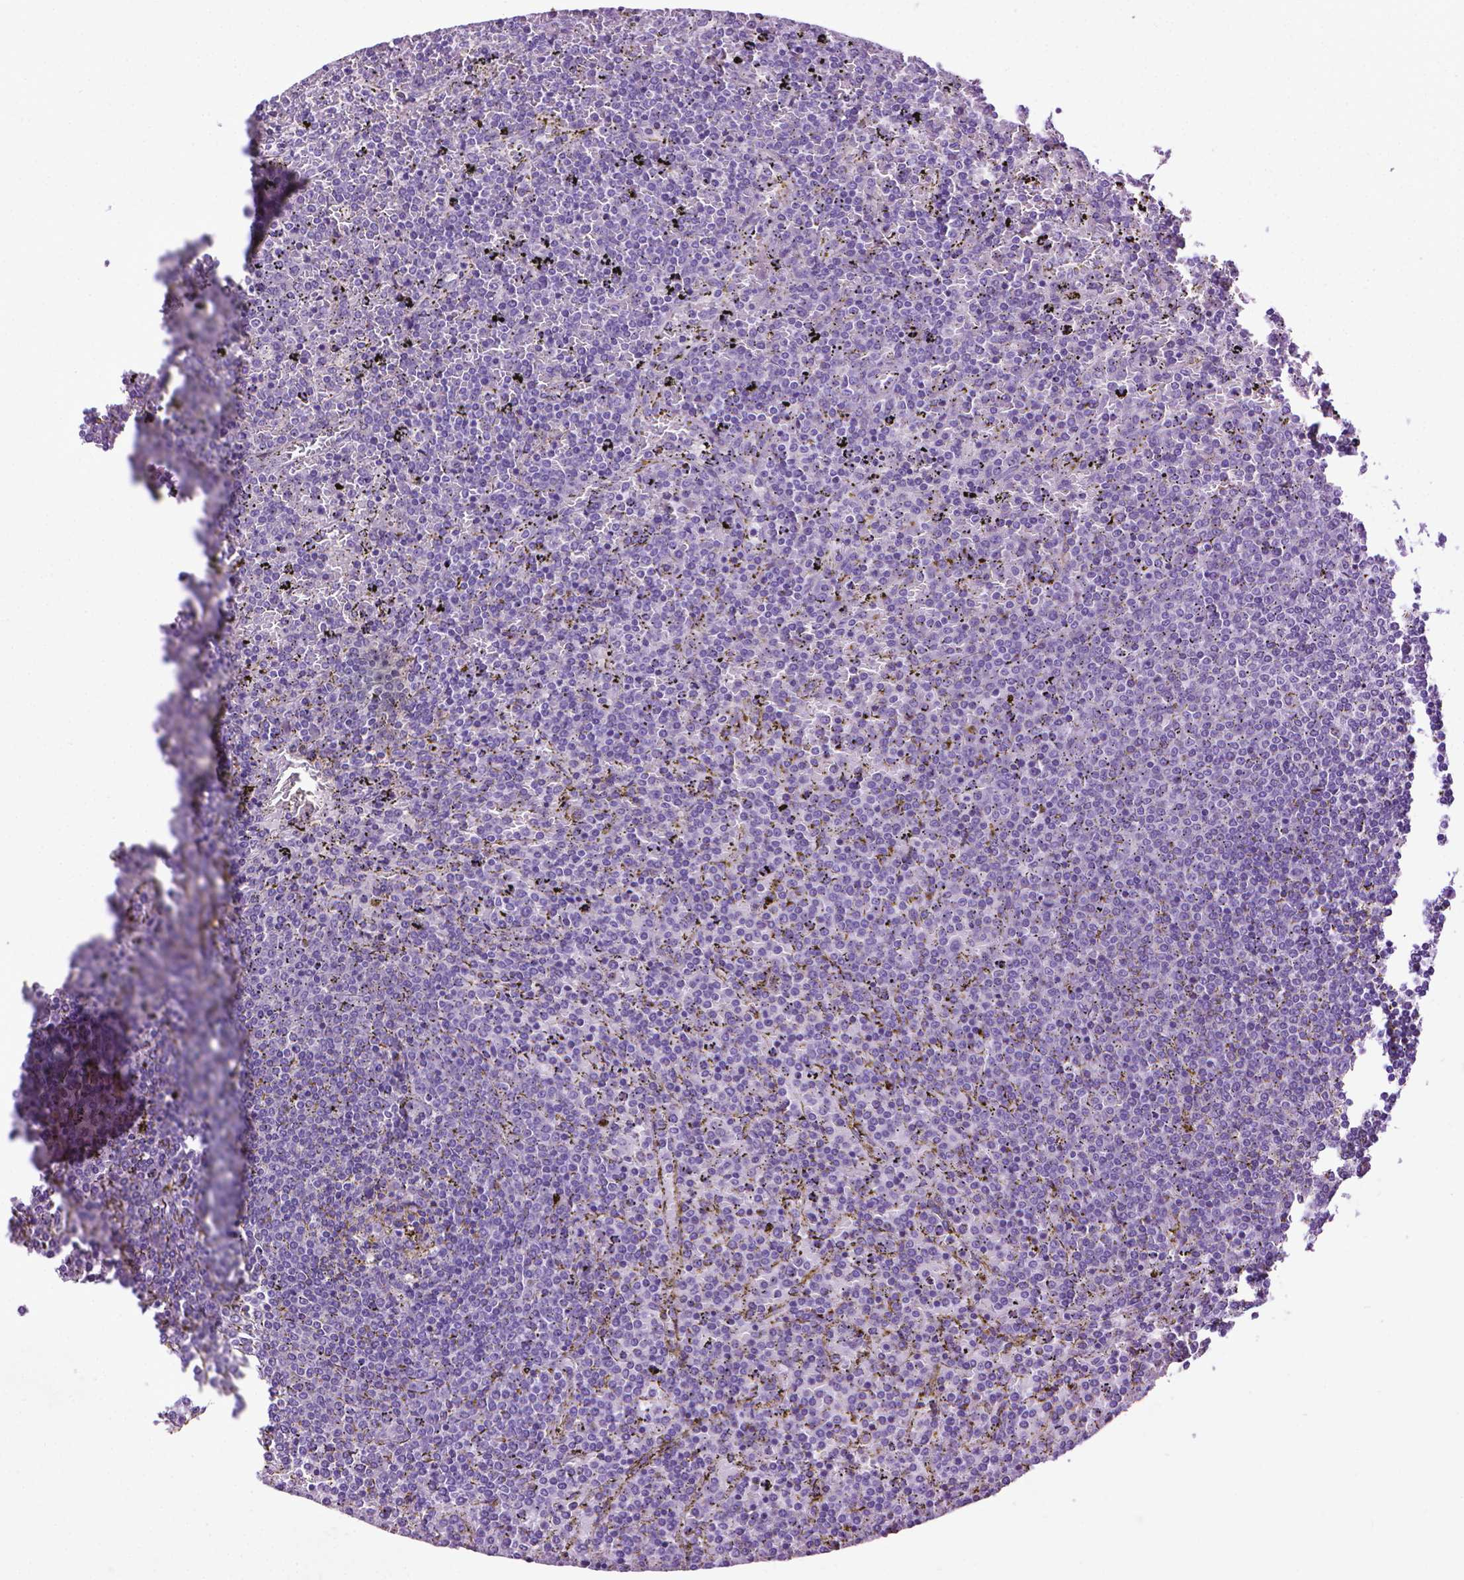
{"staining": {"intensity": "negative", "quantity": "none", "location": "none"}, "tissue": "lymphoma", "cell_type": "Tumor cells", "image_type": "cancer", "snomed": [{"axis": "morphology", "description": "Malignant lymphoma, non-Hodgkin's type, Low grade"}, {"axis": "topography", "description": "Spleen"}], "caption": "A high-resolution image shows immunohistochemistry (IHC) staining of malignant lymphoma, non-Hodgkin's type (low-grade), which reveals no significant expression in tumor cells.", "gene": "AQP10", "patient": {"sex": "female", "age": 77}}